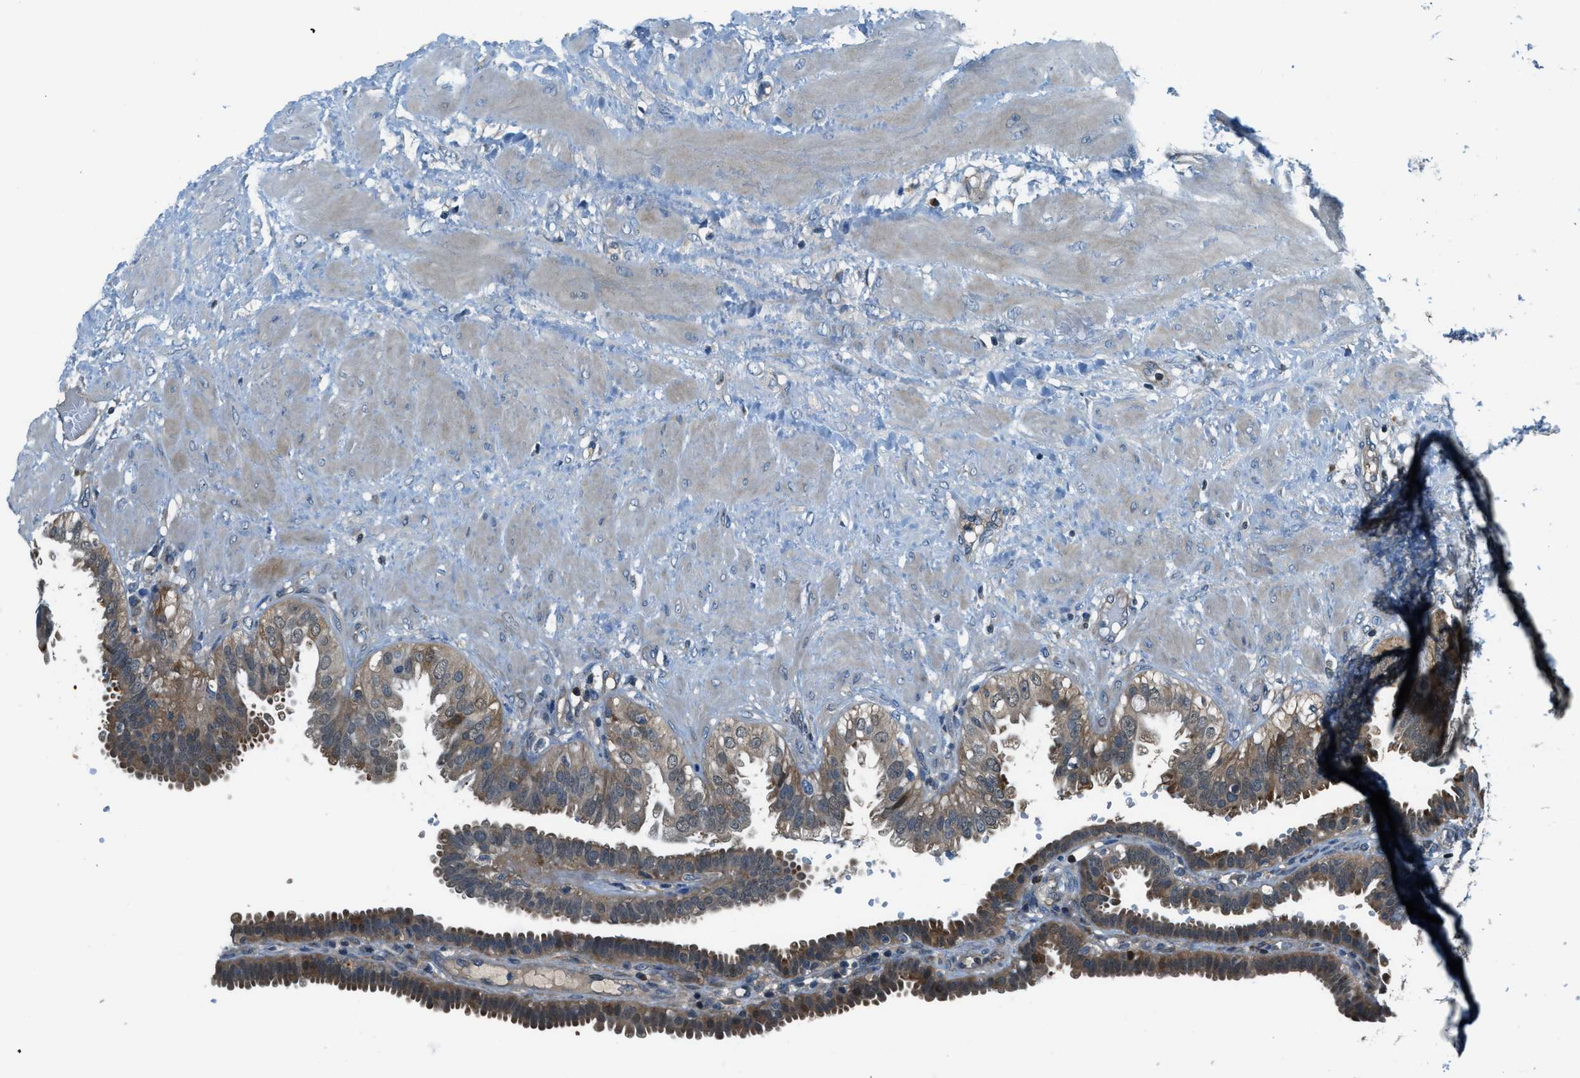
{"staining": {"intensity": "moderate", "quantity": "25%-75%", "location": "cytoplasmic/membranous"}, "tissue": "fallopian tube", "cell_type": "Glandular cells", "image_type": "normal", "snomed": [{"axis": "morphology", "description": "Normal tissue, NOS"}, {"axis": "topography", "description": "Fallopian tube"}, {"axis": "topography", "description": "Placenta"}], "caption": "Protein staining by IHC displays moderate cytoplasmic/membranous expression in about 25%-75% of glandular cells in benign fallopian tube. Nuclei are stained in blue.", "gene": "HEBP2", "patient": {"sex": "female", "age": 34}}